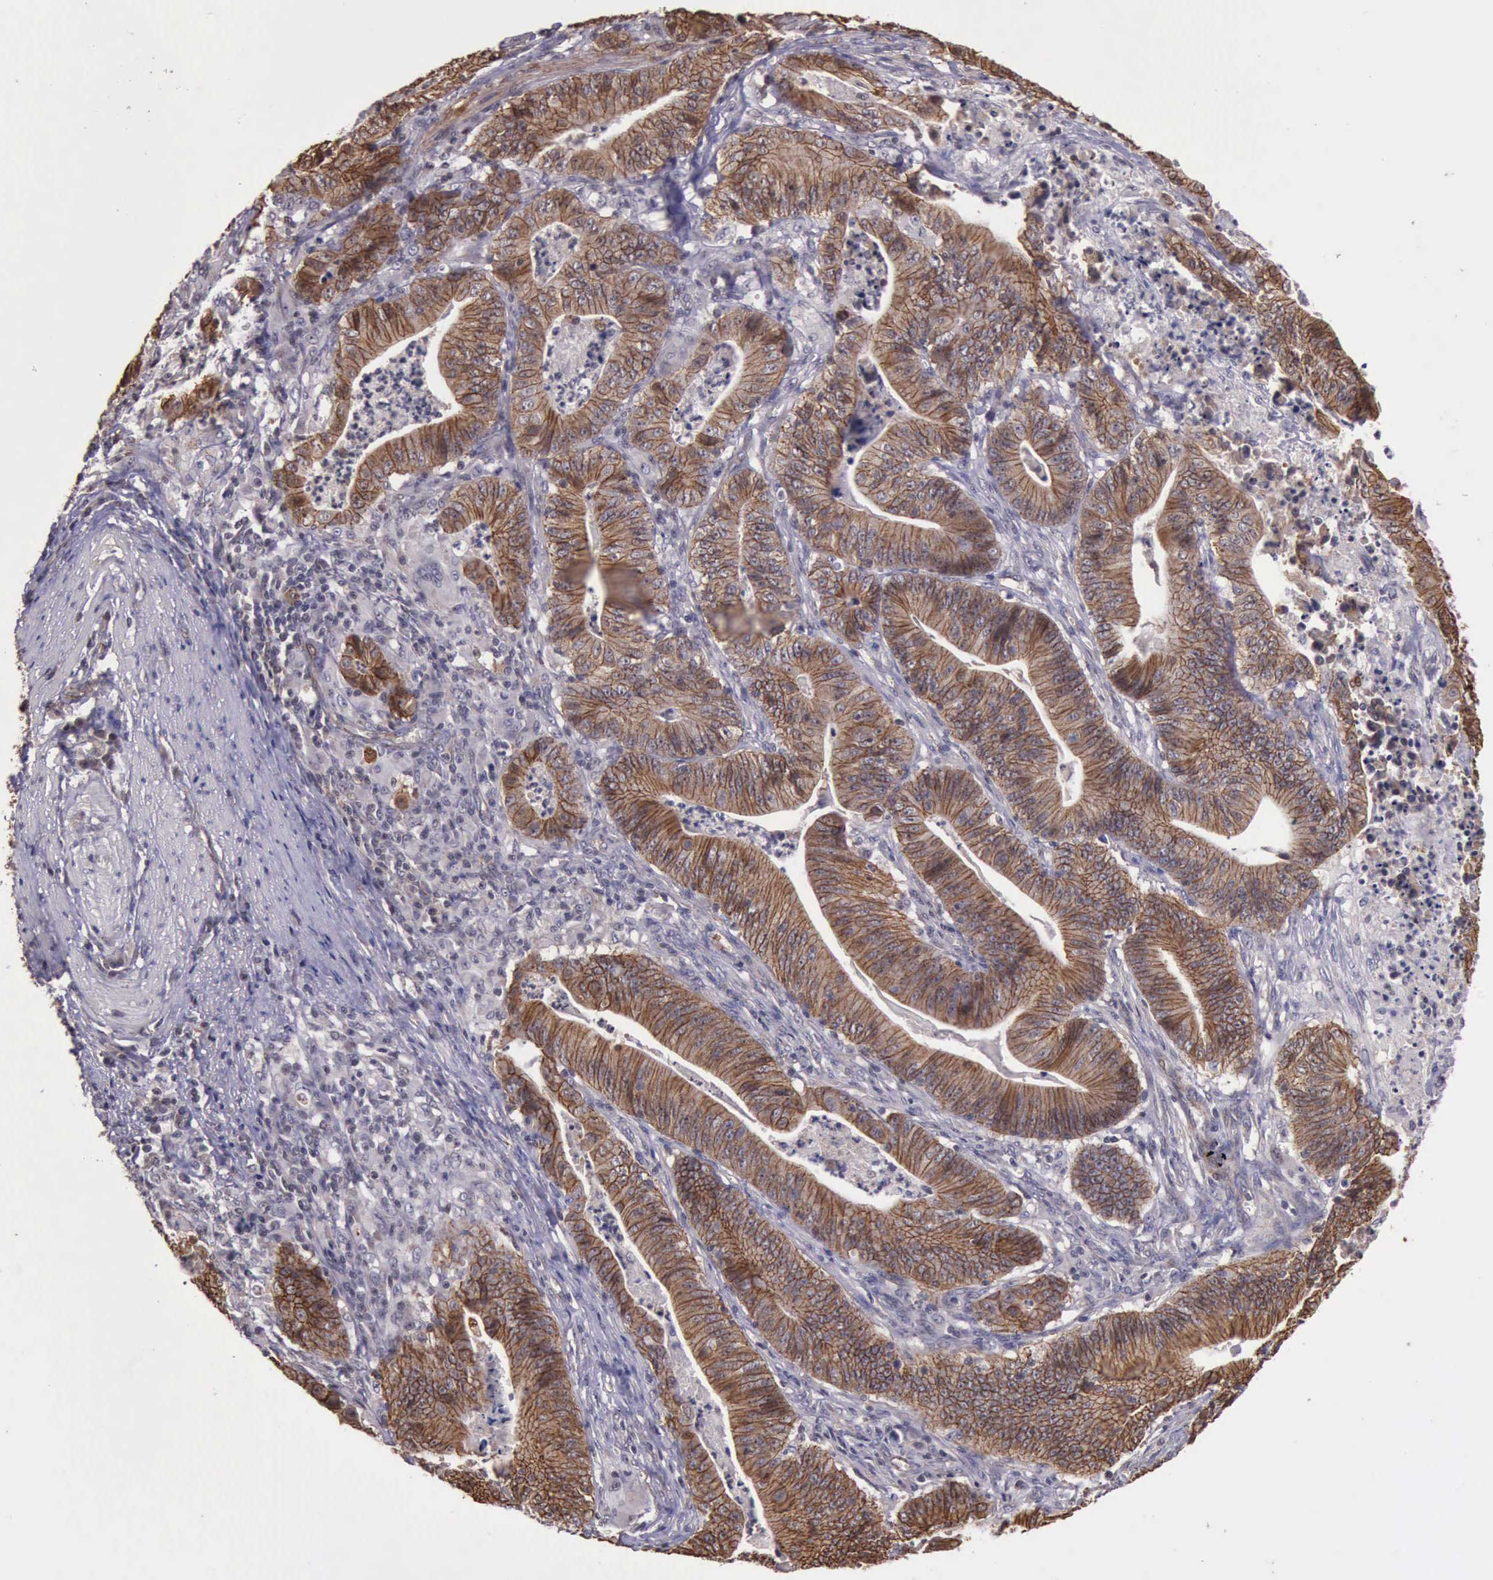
{"staining": {"intensity": "moderate", "quantity": "25%-75%", "location": "cytoplasmic/membranous"}, "tissue": "stomach cancer", "cell_type": "Tumor cells", "image_type": "cancer", "snomed": [{"axis": "morphology", "description": "Adenocarcinoma, NOS"}, {"axis": "topography", "description": "Stomach, lower"}], "caption": "Immunohistochemistry histopathology image of stomach cancer (adenocarcinoma) stained for a protein (brown), which displays medium levels of moderate cytoplasmic/membranous positivity in approximately 25%-75% of tumor cells.", "gene": "CTNNB1", "patient": {"sex": "female", "age": 86}}